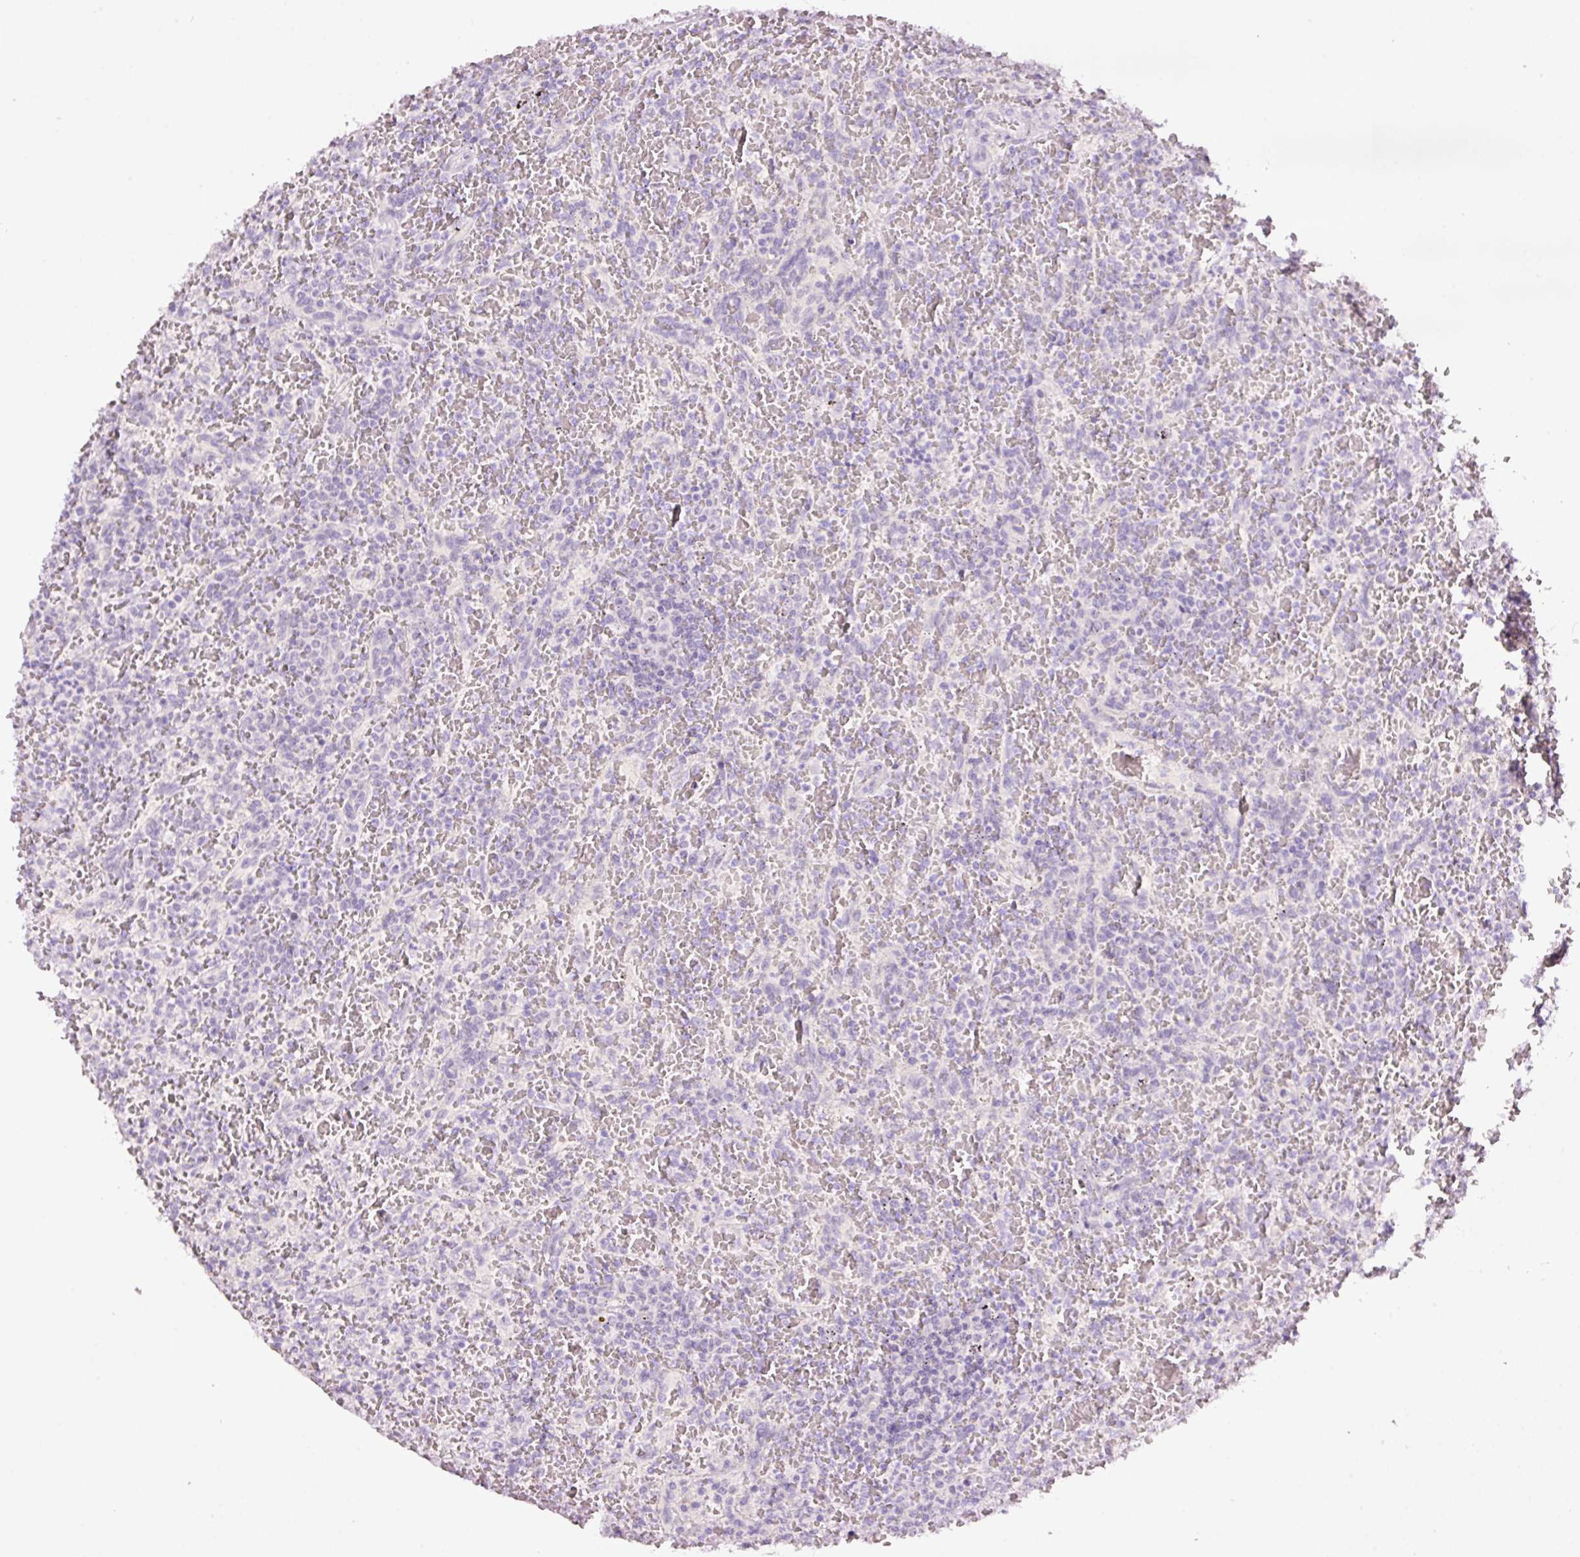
{"staining": {"intensity": "negative", "quantity": "none", "location": "none"}, "tissue": "lymphoma", "cell_type": "Tumor cells", "image_type": "cancer", "snomed": [{"axis": "morphology", "description": "Malignant lymphoma, non-Hodgkin's type, Low grade"}, {"axis": "topography", "description": "Spleen"}], "caption": "Immunohistochemical staining of human low-grade malignant lymphoma, non-Hodgkin's type demonstrates no significant staining in tumor cells.", "gene": "GCG", "patient": {"sex": "female", "age": 64}}